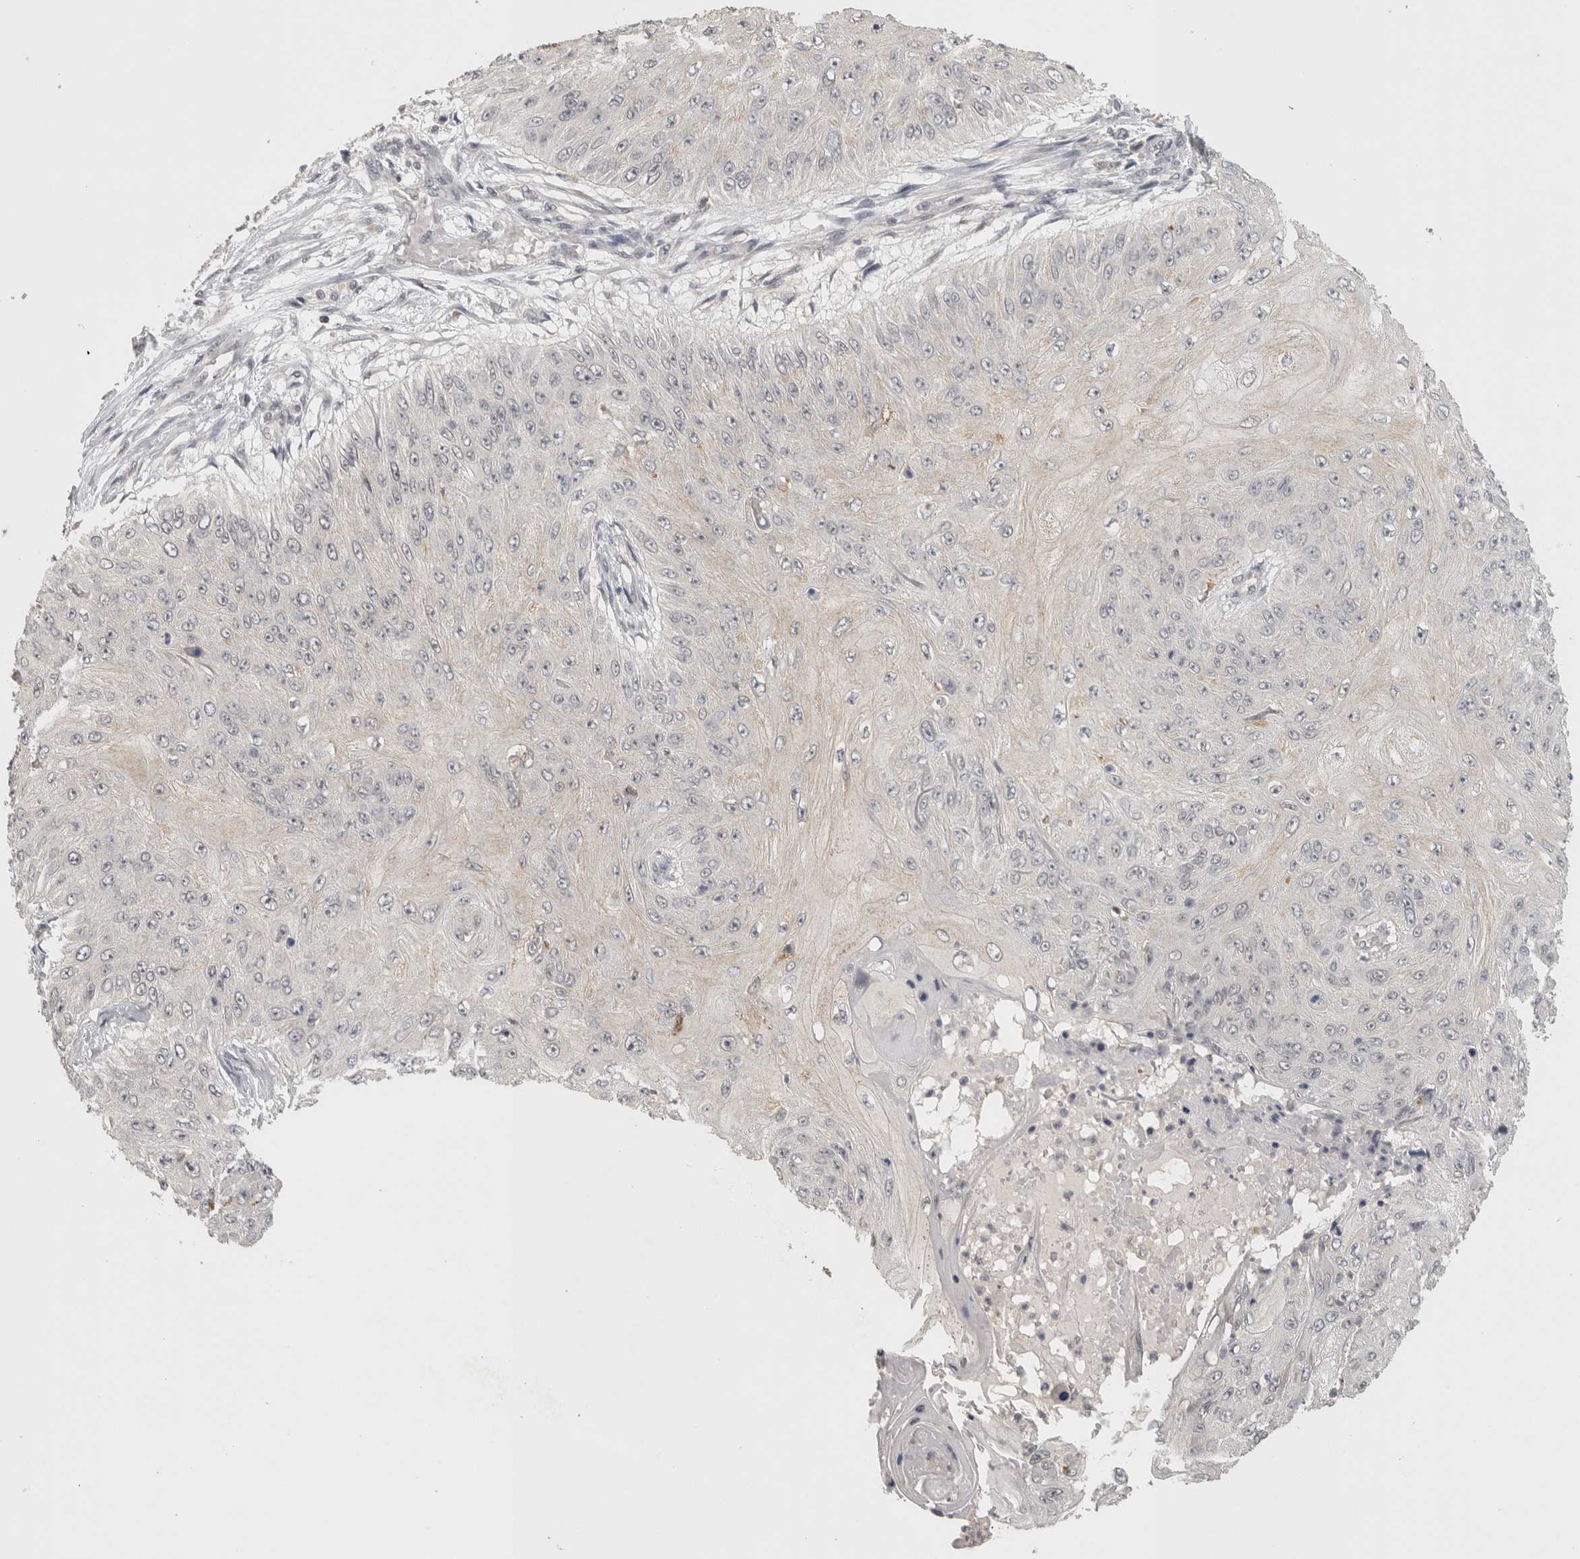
{"staining": {"intensity": "negative", "quantity": "none", "location": "none"}, "tissue": "skin cancer", "cell_type": "Tumor cells", "image_type": "cancer", "snomed": [{"axis": "morphology", "description": "Squamous cell carcinoma, NOS"}, {"axis": "topography", "description": "Skin"}], "caption": "Skin cancer (squamous cell carcinoma) was stained to show a protein in brown. There is no significant positivity in tumor cells.", "gene": "HAVCR2", "patient": {"sex": "female", "age": 80}}